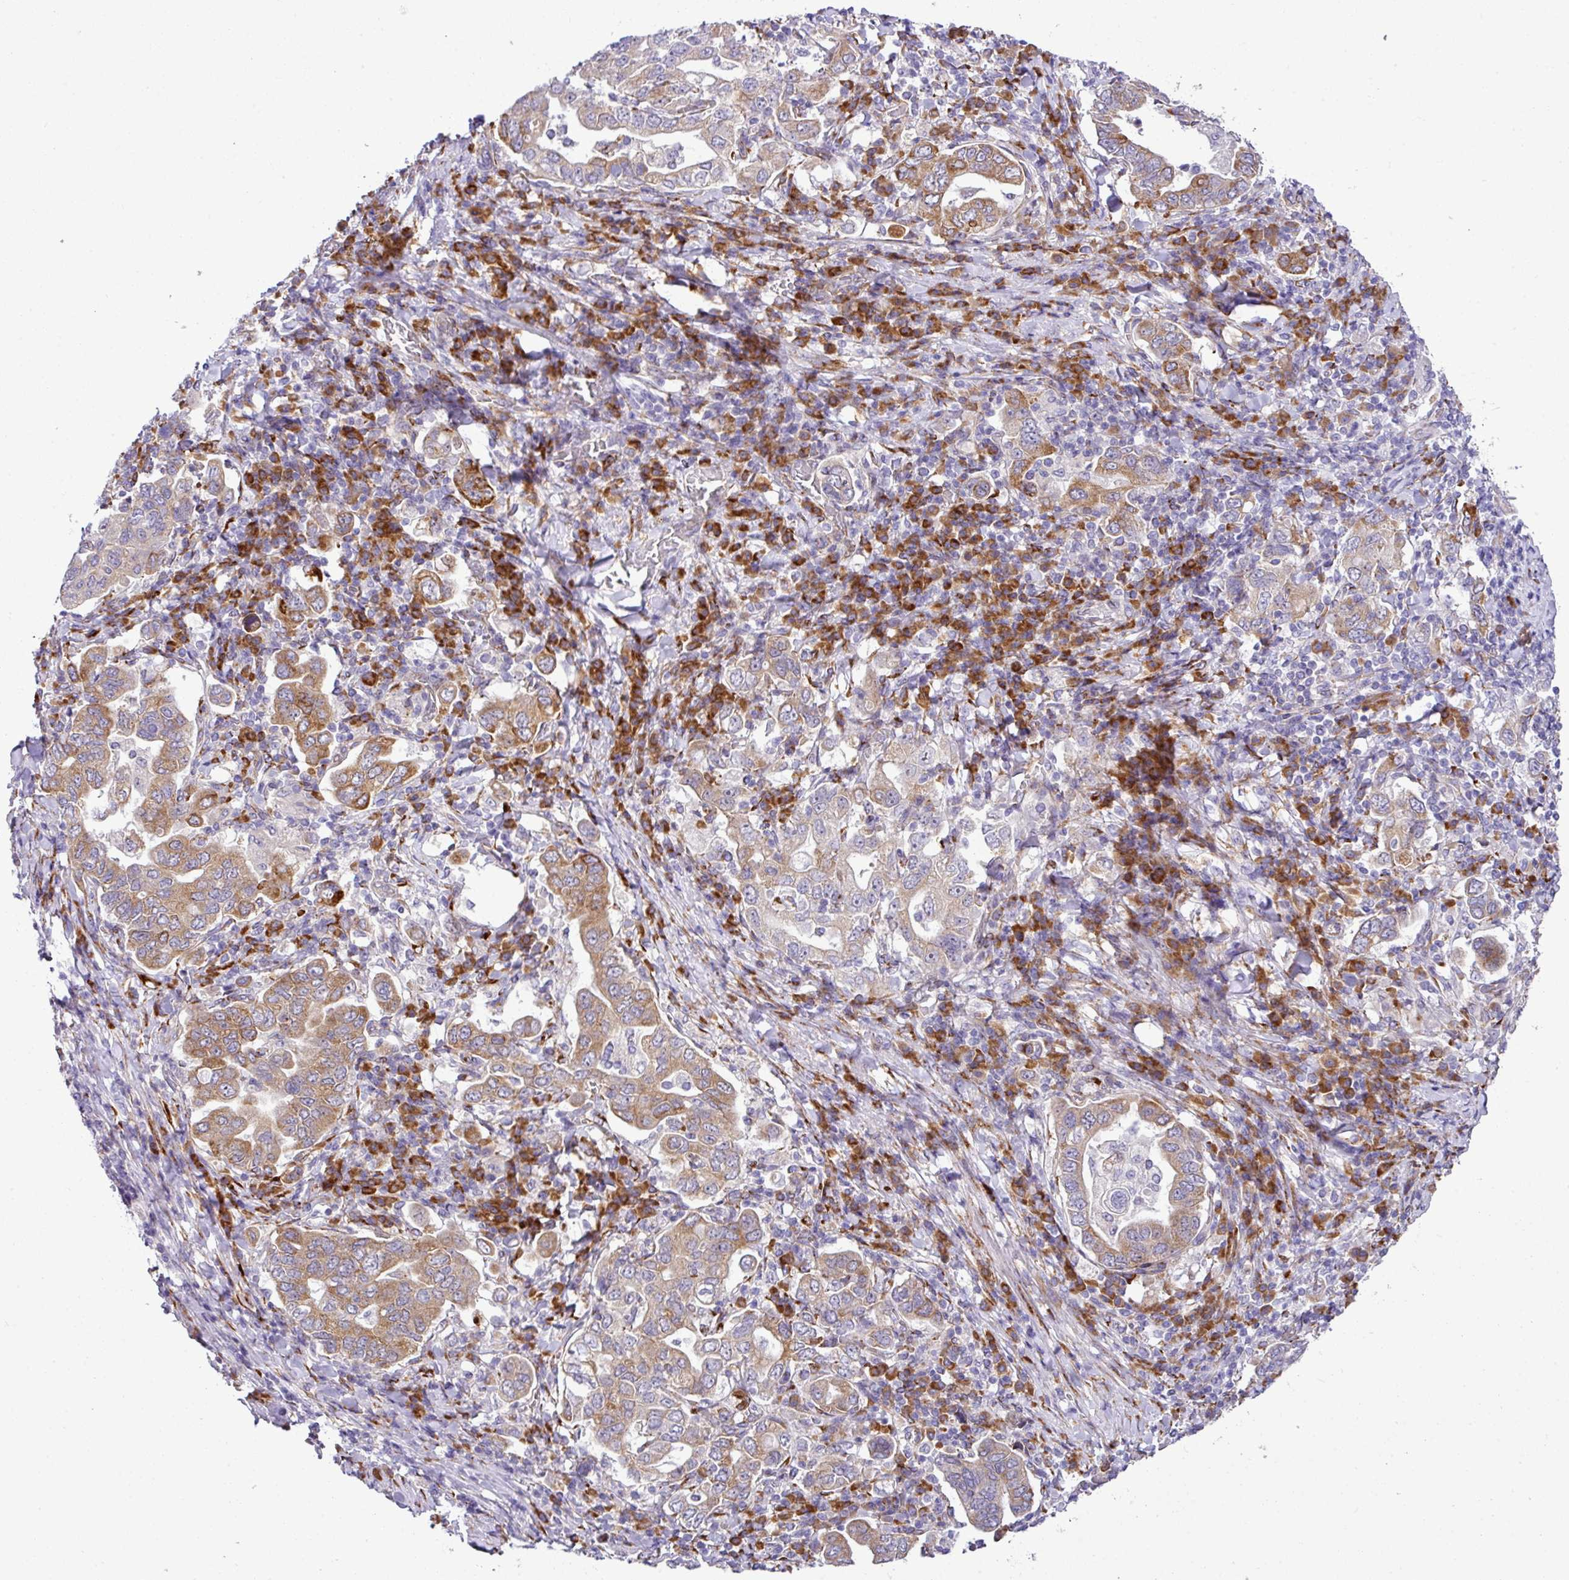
{"staining": {"intensity": "moderate", "quantity": "25%-75%", "location": "cytoplasmic/membranous"}, "tissue": "stomach cancer", "cell_type": "Tumor cells", "image_type": "cancer", "snomed": [{"axis": "morphology", "description": "Adenocarcinoma, NOS"}, {"axis": "topography", "description": "Stomach, upper"}, {"axis": "topography", "description": "Stomach"}], "caption": "The immunohistochemical stain shows moderate cytoplasmic/membranous positivity in tumor cells of stomach cancer tissue.", "gene": "CFAP97", "patient": {"sex": "male", "age": 62}}